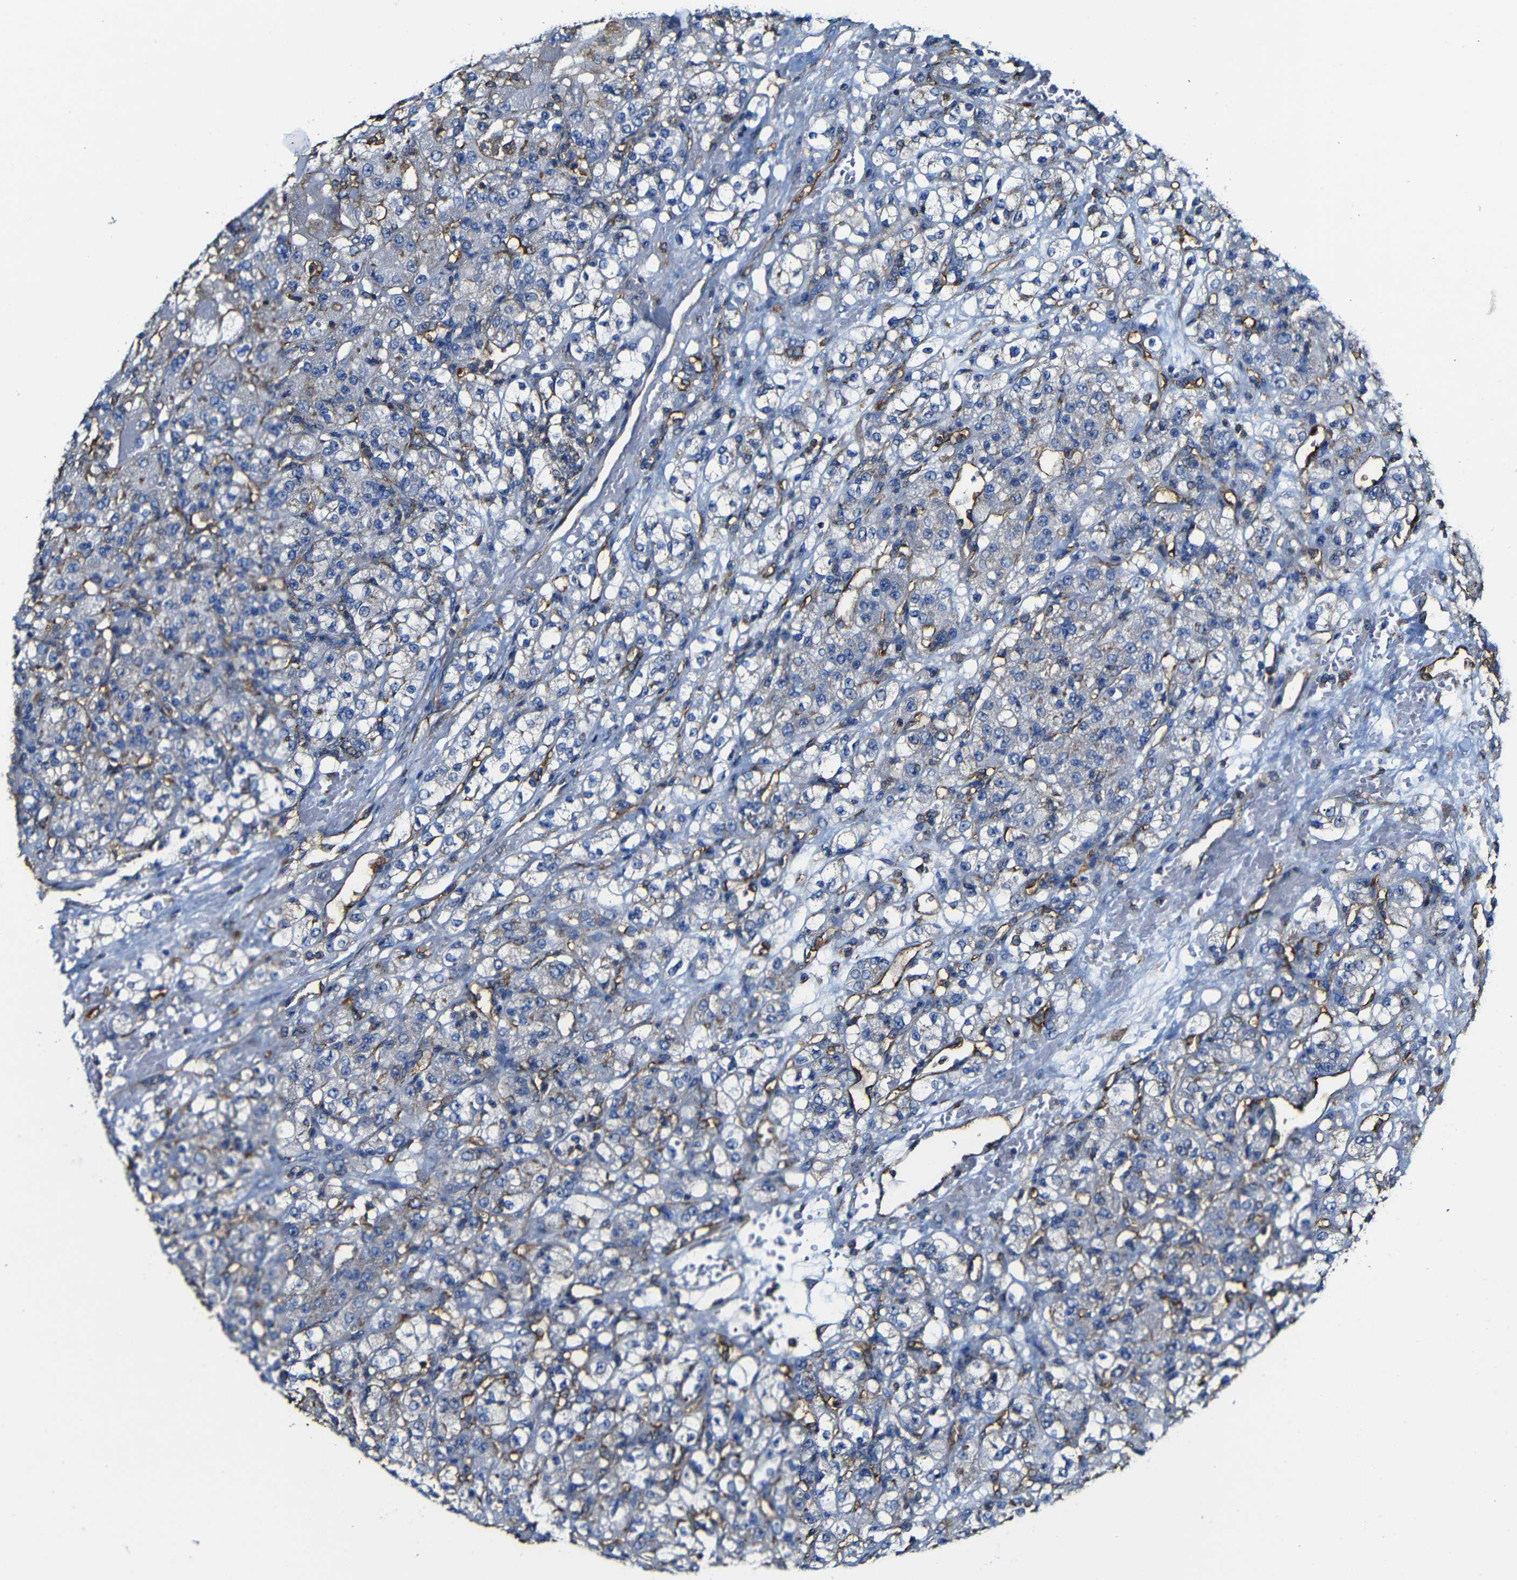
{"staining": {"intensity": "negative", "quantity": "none", "location": "none"}, "tissue": "renal cancer", "cell_type": "Tumor cells", "image_type": "cancer", "snomed": [{"axis": "morphology", "description": "Normal tissue, NOS"}, {"axis": "morphology", "description": "Adenocarcinoma, NOS"}, {"axis": "topography", "description": "Kidney"}], "caption": "Adenocarcinoma (renal) was stained to show a protein in brown. There is no significant positivity in tumor cells.", "gene": "MSN", "patient": {"sex": "male", "age": 61}}